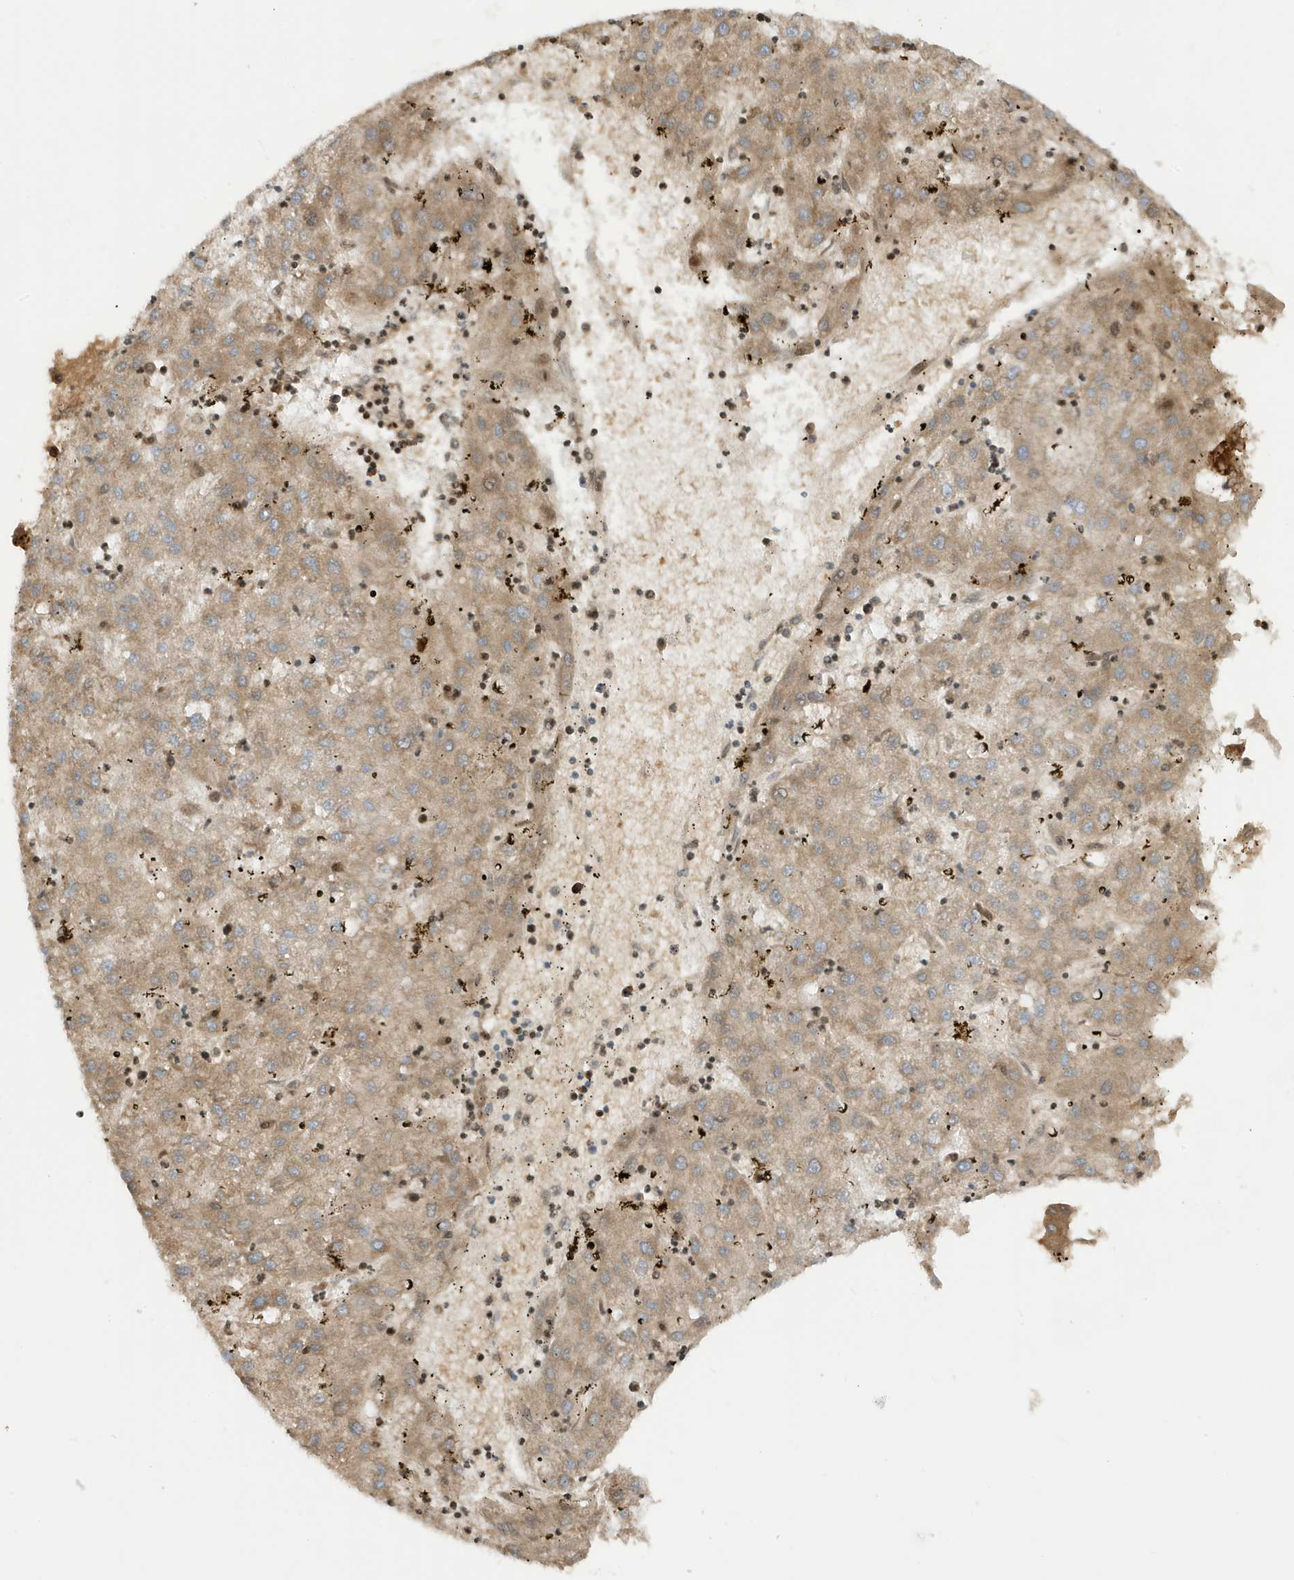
{"staining": {"intensity": "moderate", "quantity": ">75%", "location": "cytoplasmic/membranous"}, "tissue": "liver cancer", "cell_type": "Tumor cells", "image_type": "cancer", "snomed": [{"axis": "morphology", "description": "Carcinoma, Hepatocellular, NOS"}, {"axis": "topography", "description": "Liver"}], "caption": "DAB (3,3'-diaminobenzidine) immunohistochemical staining of human liver cancer (hepatocellular carcinoma) shows moderate cytoplasmic/membranous protein expression in about >75% of tumor cells.", "gene": "NPPC", "patient": {"sex": "male", "age": 72}}